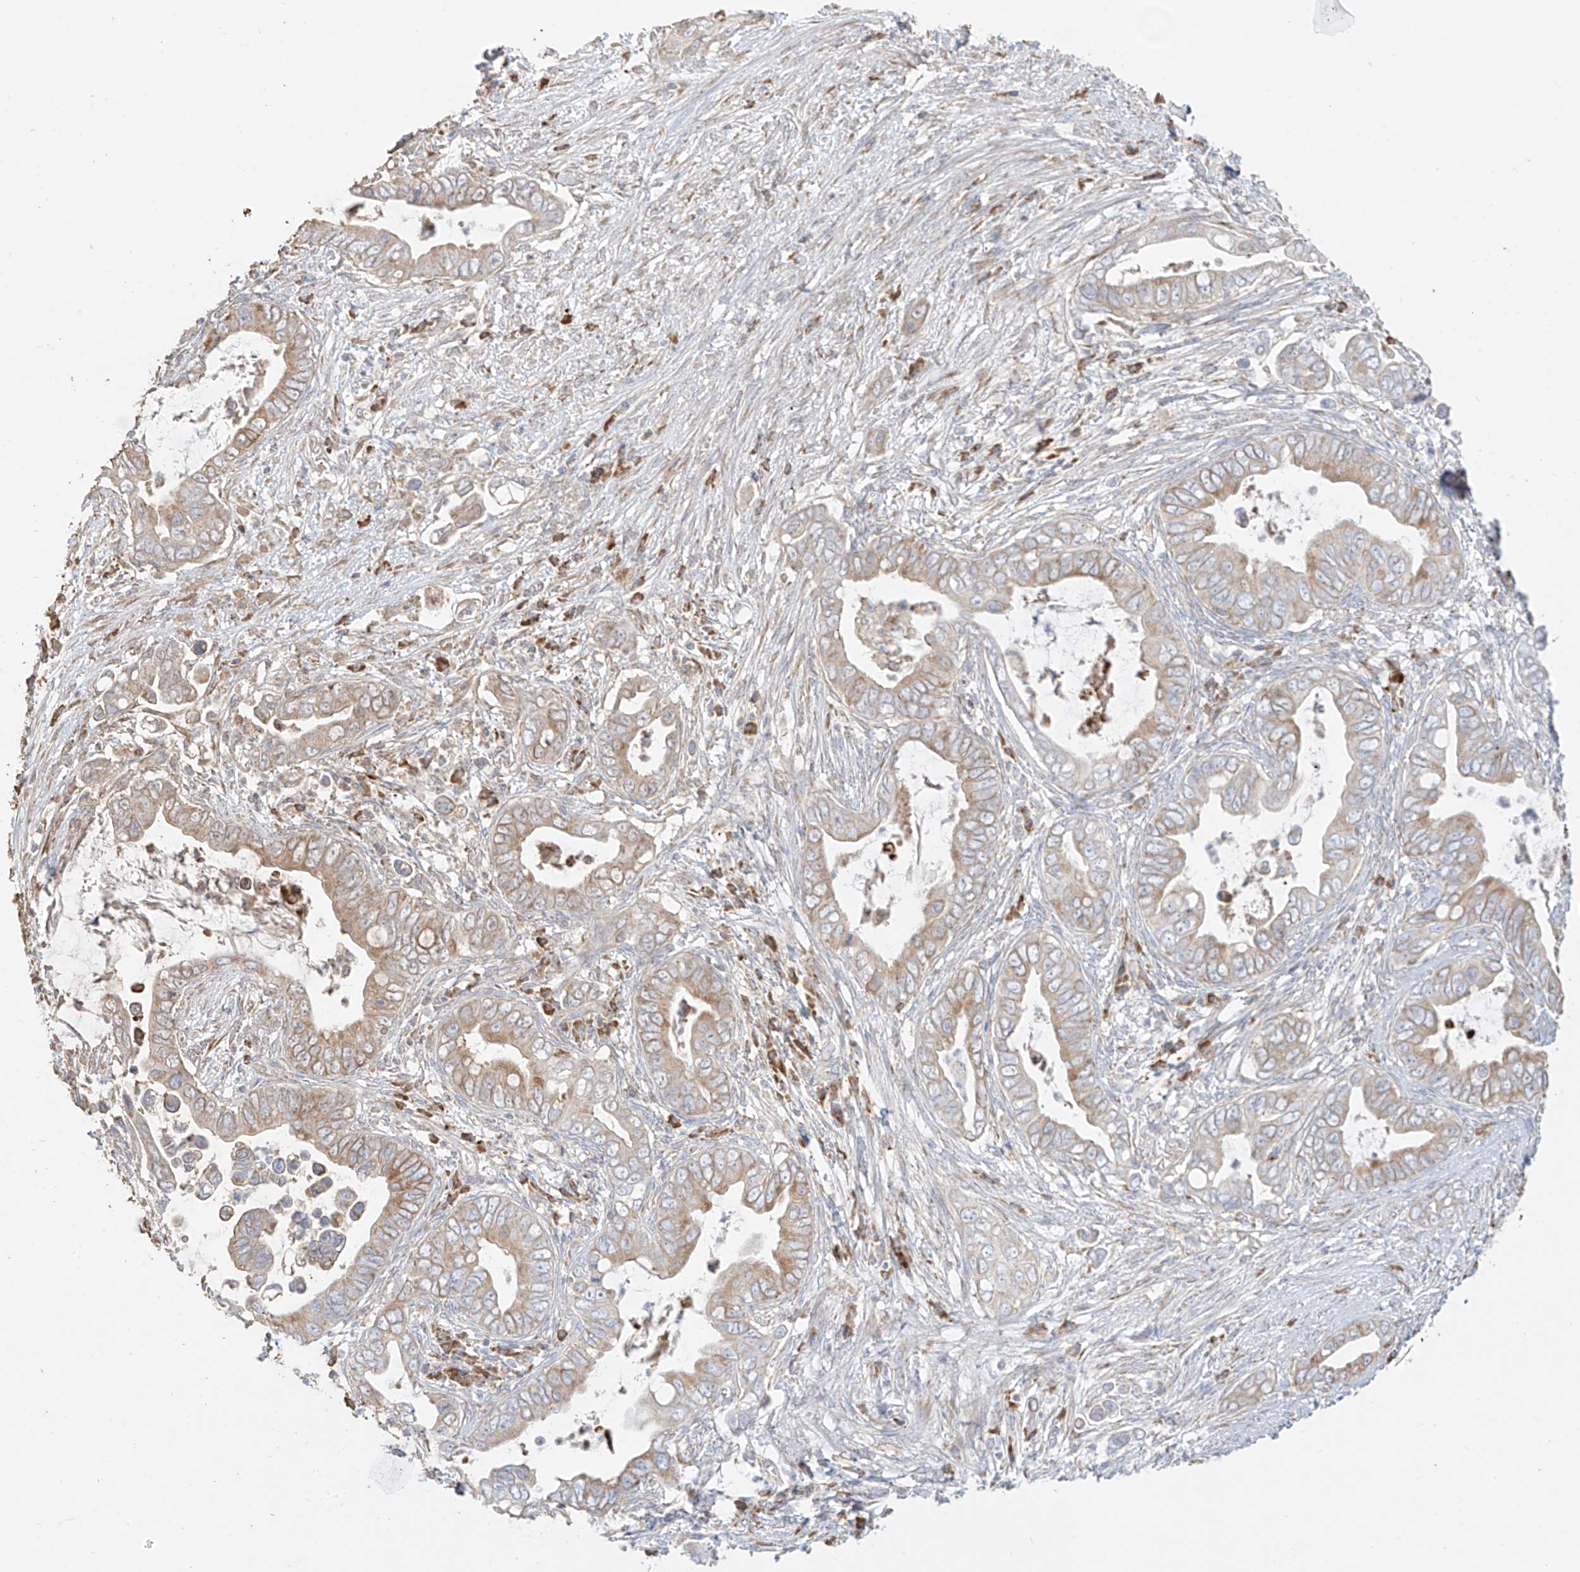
{"staining": {"intensity": "weak", "quantity": "25%-75%", "location": "cytoplasmic/membranous"}, "tissue": "pancreatic cancer", "cell_type": "Tumor cells", "image_type": "cancer", "snomed": [{"axis": "morphology", "description": "Adenocarcinoma, NOS"}, {"axis": "topography", "description": "Pancreas"}], "caption": "Immunohistochemistry (IHC) of pancreatic cancer (adenocarcinoma) displays low levels of weak cytoplasmic/membranous staining in about 25%-75% of tumor cells. (DAB IHC with brightfield microscopy, high magnification).", "gene": "COLGALT2", "patient": {"sex": "male", "age": 75}}